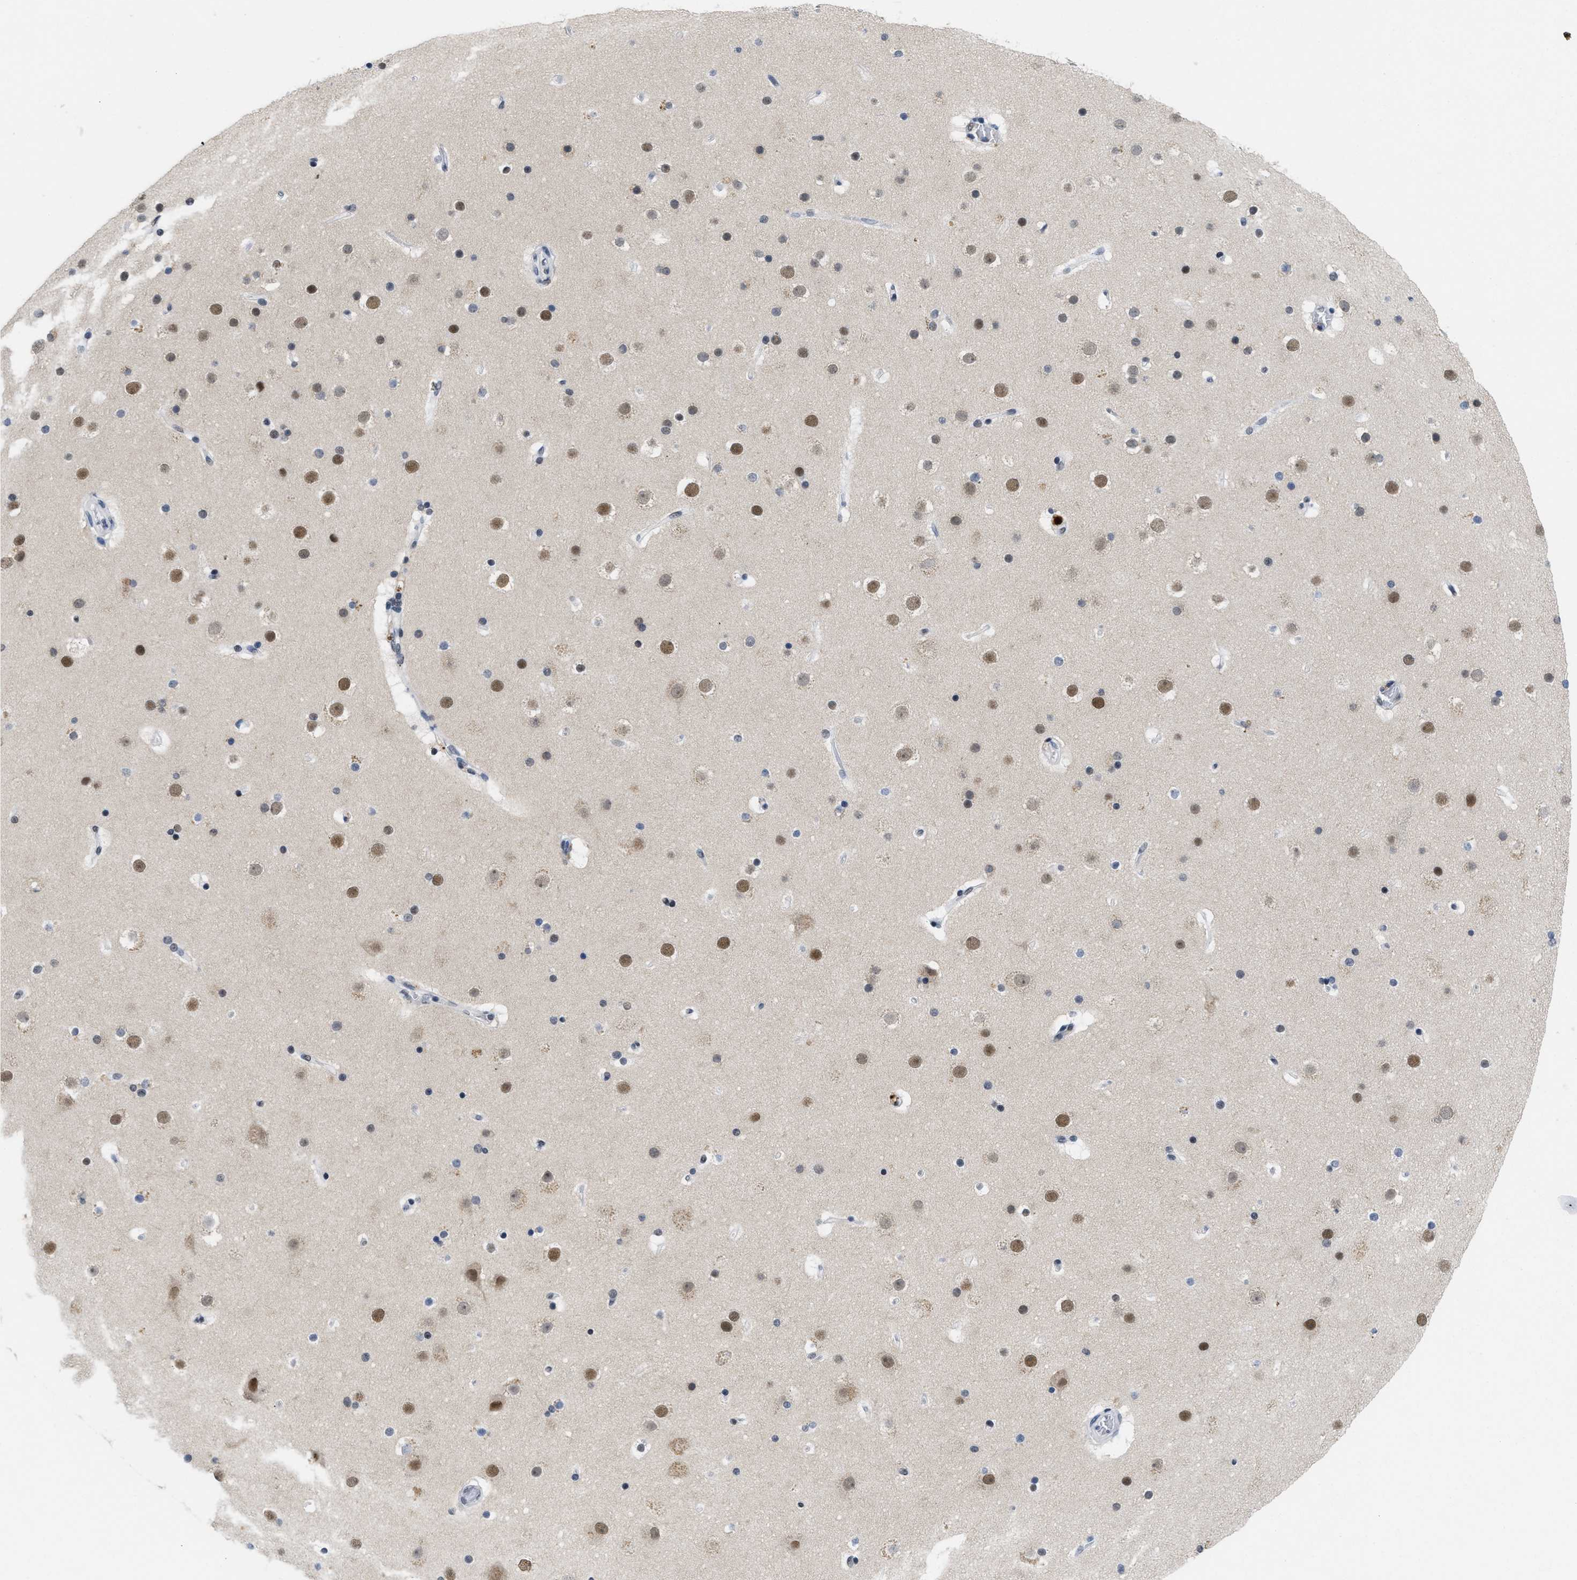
{"staining": {"intensity": "weak", "quantity": "25%-75%", "location": "nuclear"}, "tissue": "cerebral cortex", "cell_type": "Endothelial cells", "image_type": "normal", "snomed": [{"axis": "morphology", "description": "Normal tissue, NOS"}, {"axis": "topography", "description": "Cerebral cortex"}], "caption": "Unremarkable cerebral cortex demonstrates weak nuclear expression in approximately 25%-75% of endothelial cells, visualized by immunohistochemistry.", "gene": "GGNBP2", "patient": {"sex": "male", "age": 57}}